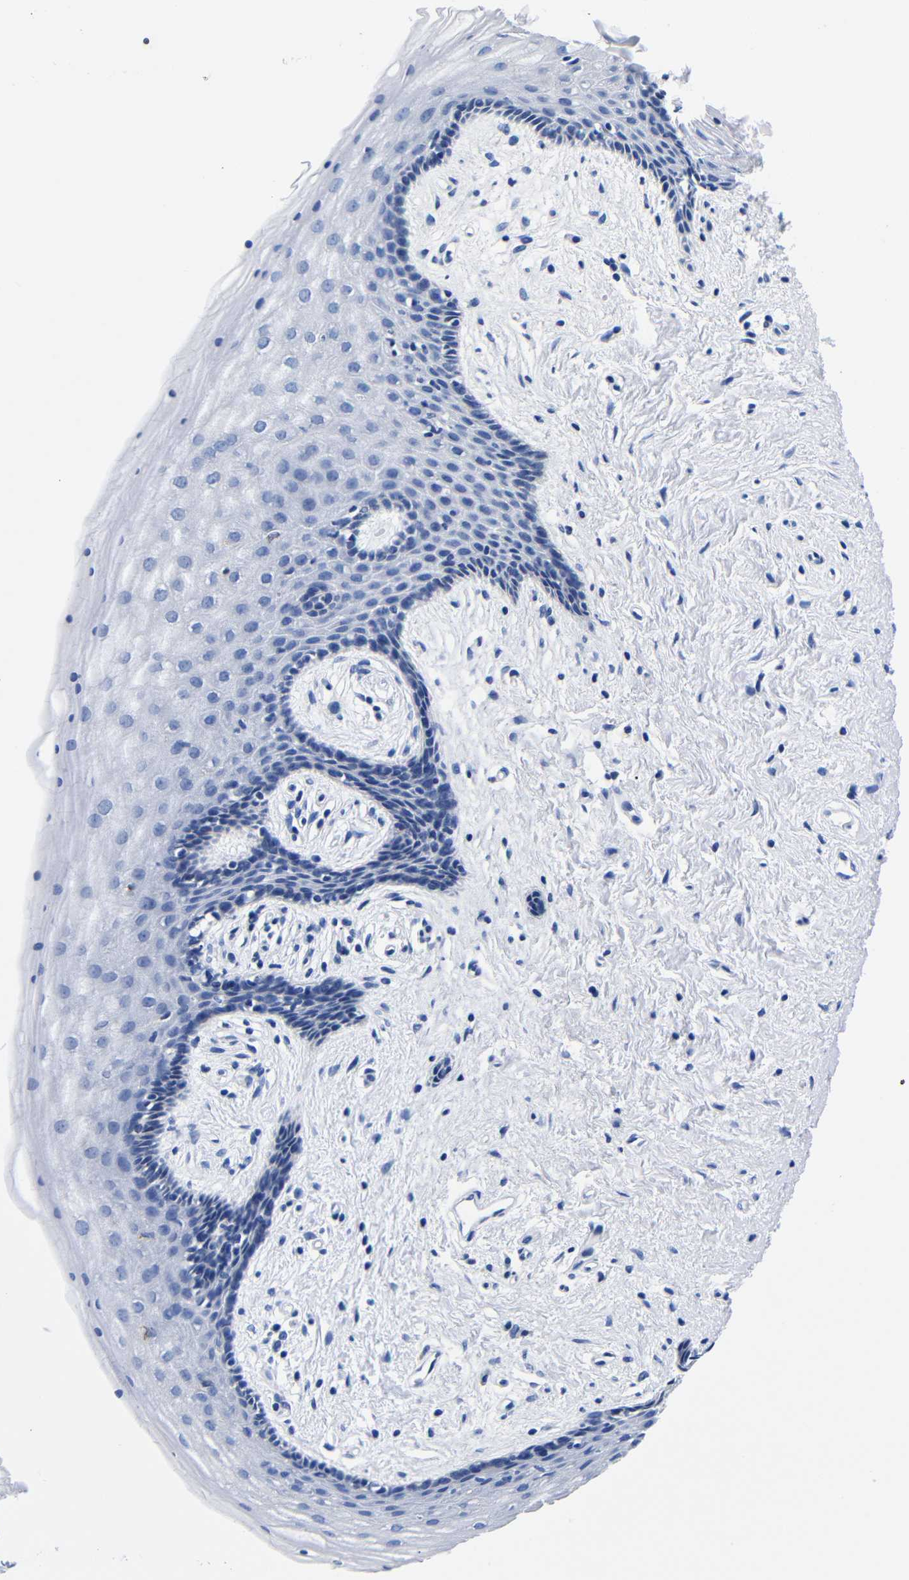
{"staining": {"intensity": "negative", "quantity": "none", "location": "none"}, "tissue": "vagina", "cell_type": "Squamous epithelial cells", "image_type": "normal", "snomed": [{"axis": "morphology", "description": "Normal tissue, NOS"}, {"axis": "topography", "description": "Vagina"}], "caption": "The immunohistochemistry (IHC) micrograph has no significant positivity in squamous epithelial cells of vagina.", "gene": "CLEC4G", "patient": {"sex": "female", "age": 44}}